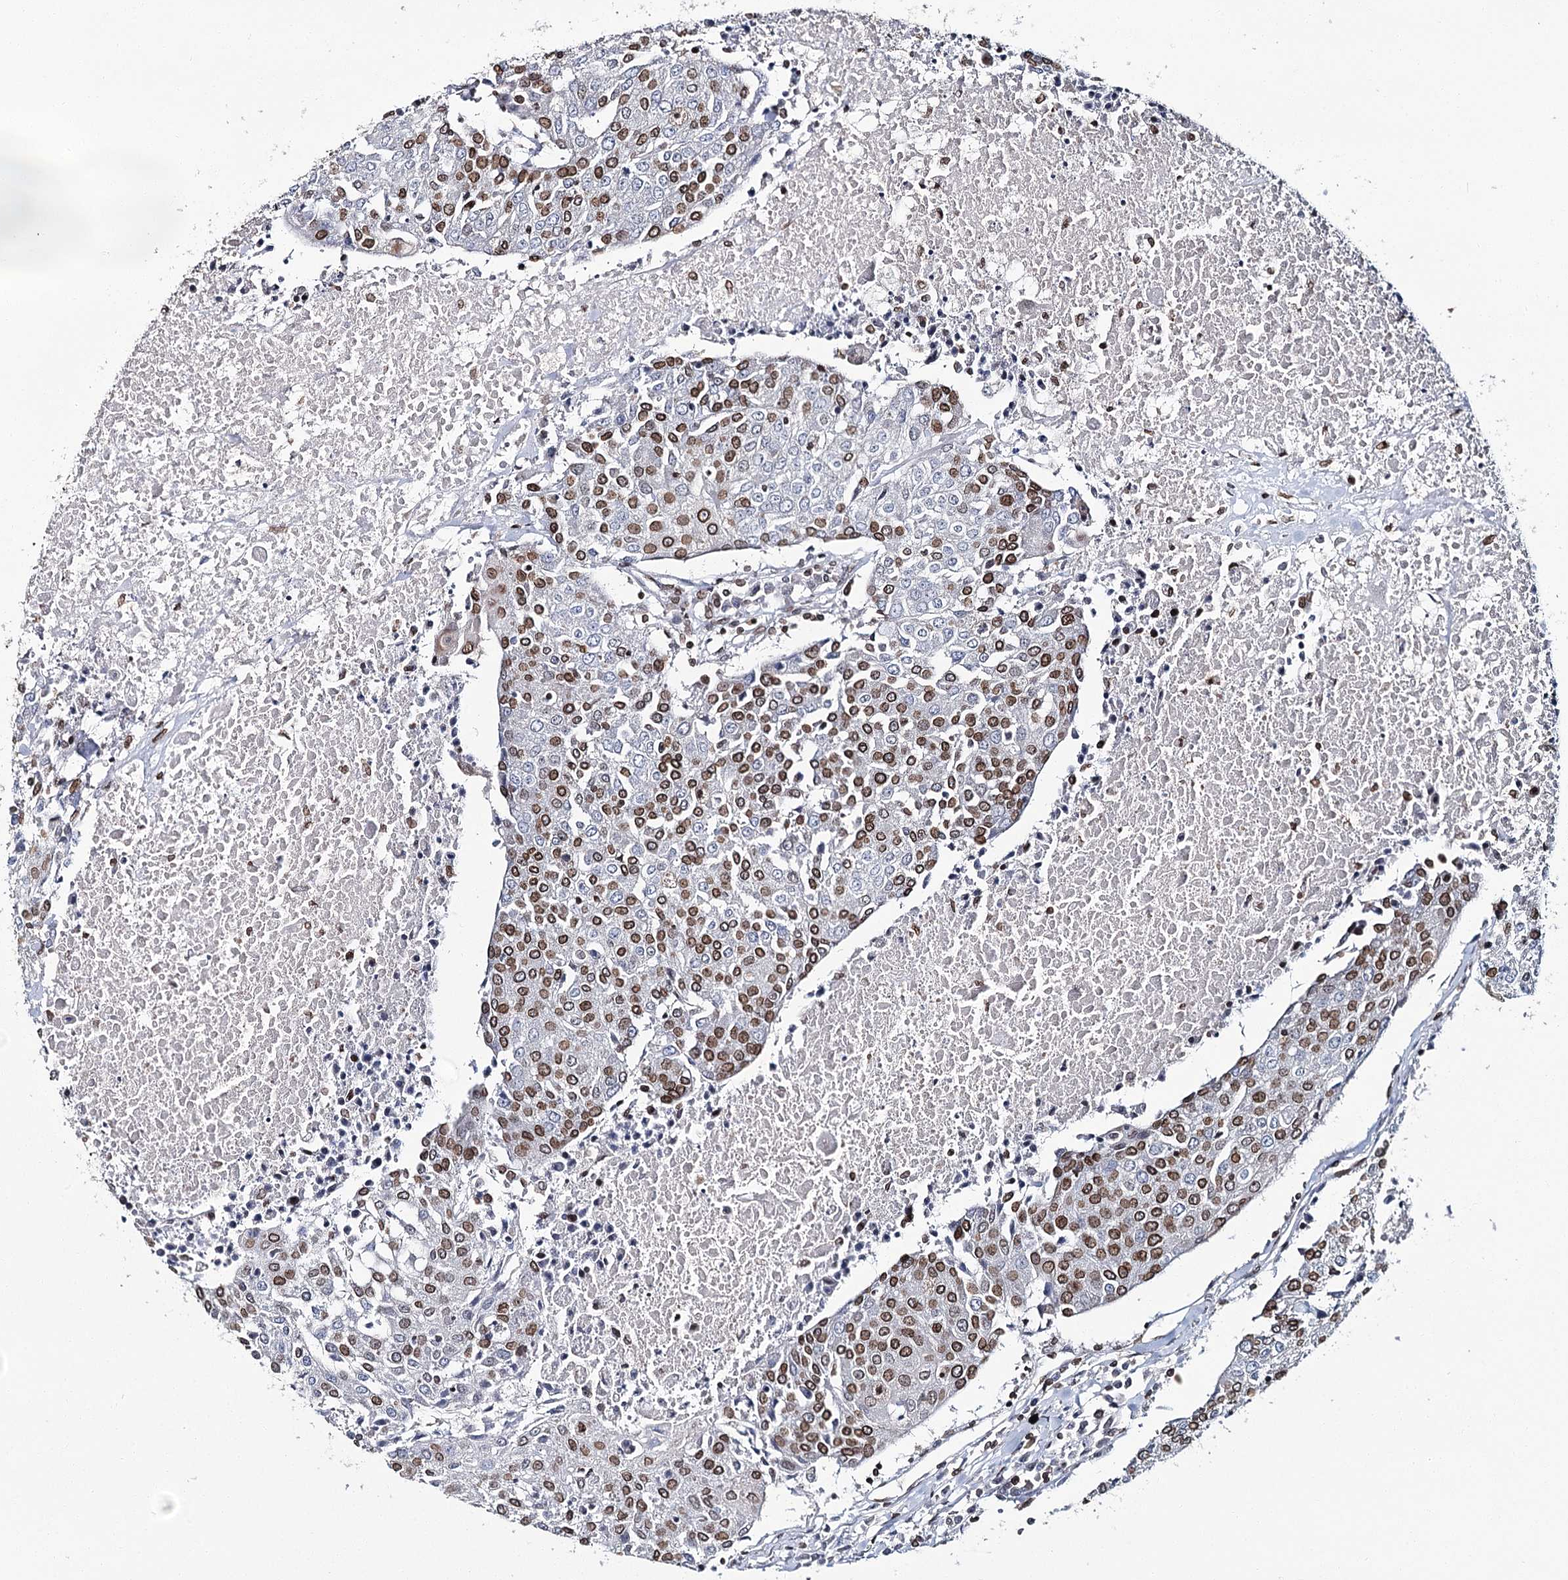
{"staining": {"intensity": "strong", "quantity": ">75%", "location": "cytoplasmic/membranous,nuclear"}, "tissue": "urothelial cancer", "cell_type": "Tumor cells", "image_type": "cancer", "snomed": [{"axis": "morphology", "description": "Urothelial carcinoma, High grade"}, {"axis": "topography", "description": "Urinary bladder"}], "caption": "Urothelial carcinoma (high-grade) stained with DAB immunohistochemistry (IHC) reveals high levels of strong cytoplasmic/membranous and nuclear staining in approximately >75% of tumor cells.", "gene": "KIAA0930", "patient": {"sex": "female", "age": 85}}